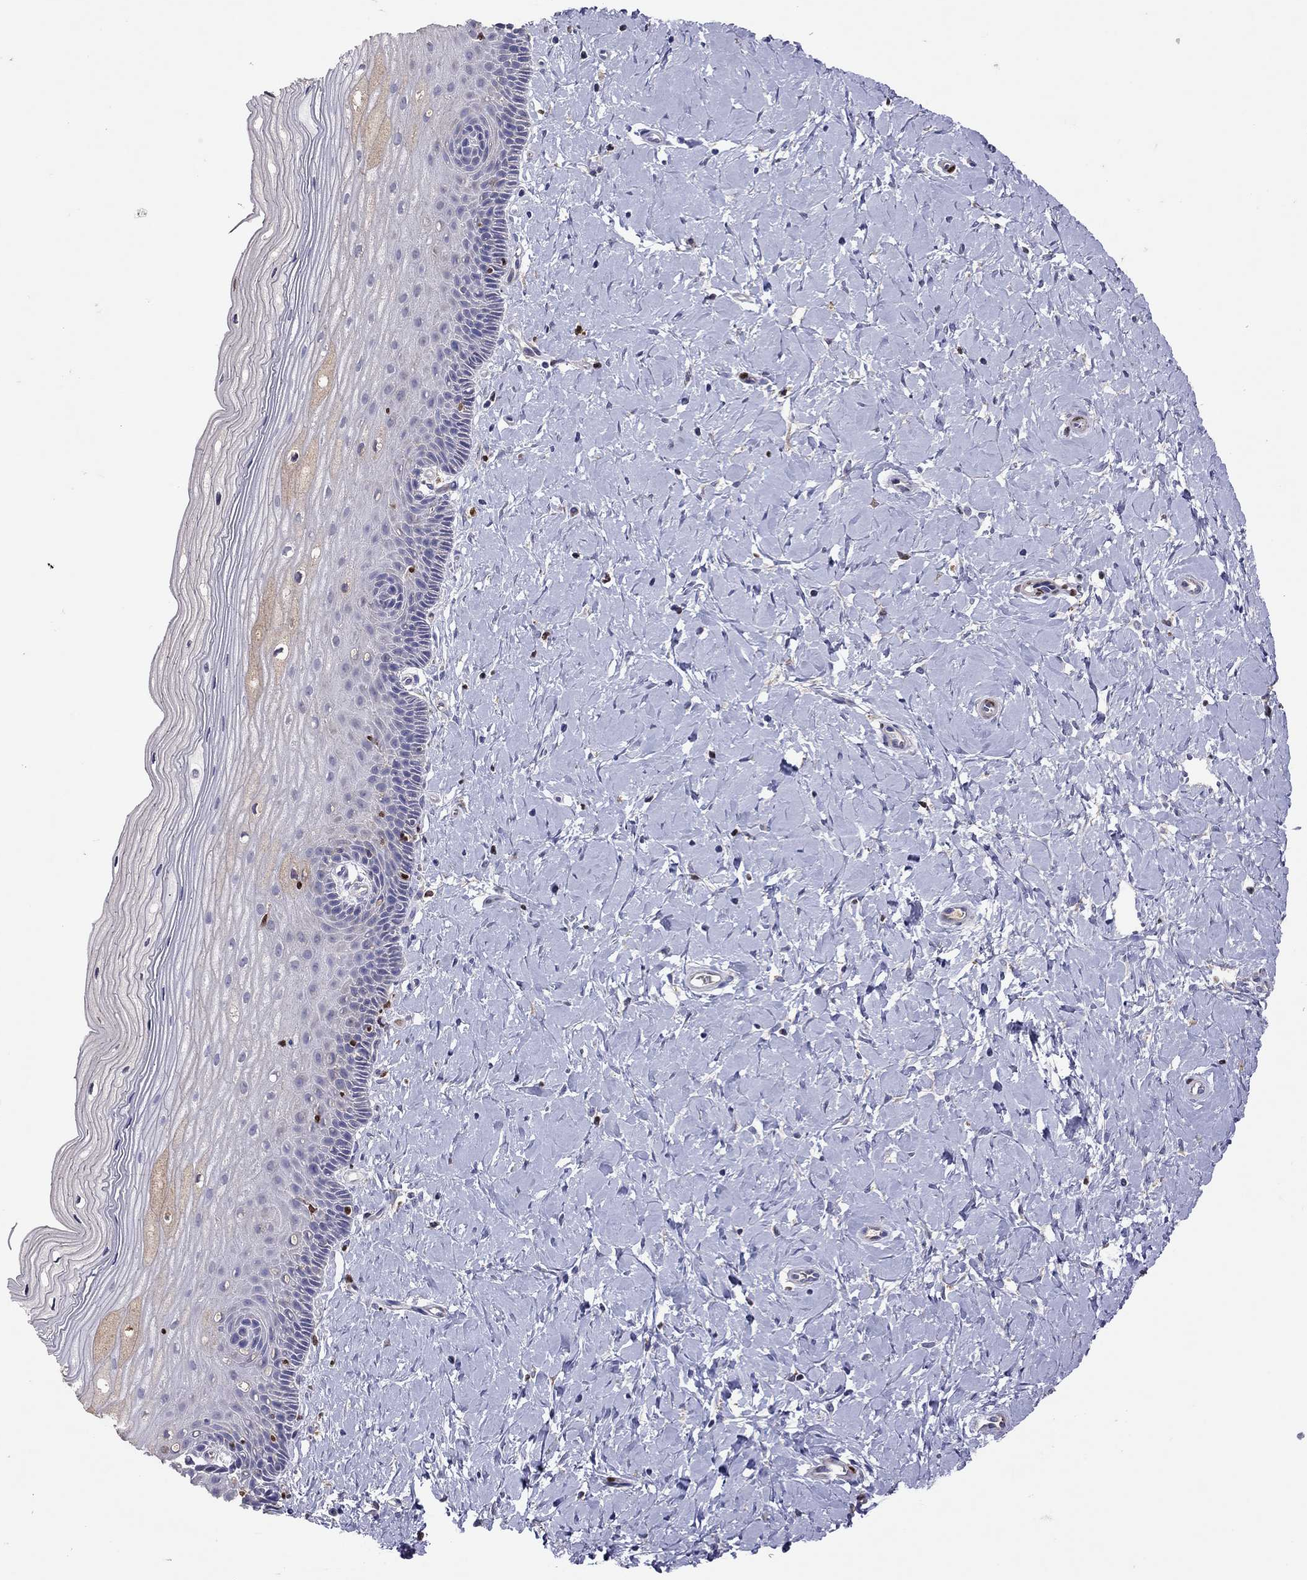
{"staining": {"intensity": "moderate", "quantity": "25%-75%", "location": "cytoplasmic/membranous"}, "tissue": "cervix", "cell_type": "Glandular cells", "image_type": "normal", "snomed": [{"axis": "morphology", "description": "Normal tissue, NOS"}, {"axis": "topography", "description": "Cervix"}], "caption": "Immunohistochemistry (IHC) (DAB) staining of benign human cervix shows moderate cytoplasmic/membranous protein staining in approximately 25%-75% of glandular cells.", "gene": "SERPINA3", "patient": {"sex": "female", "age": 37}}